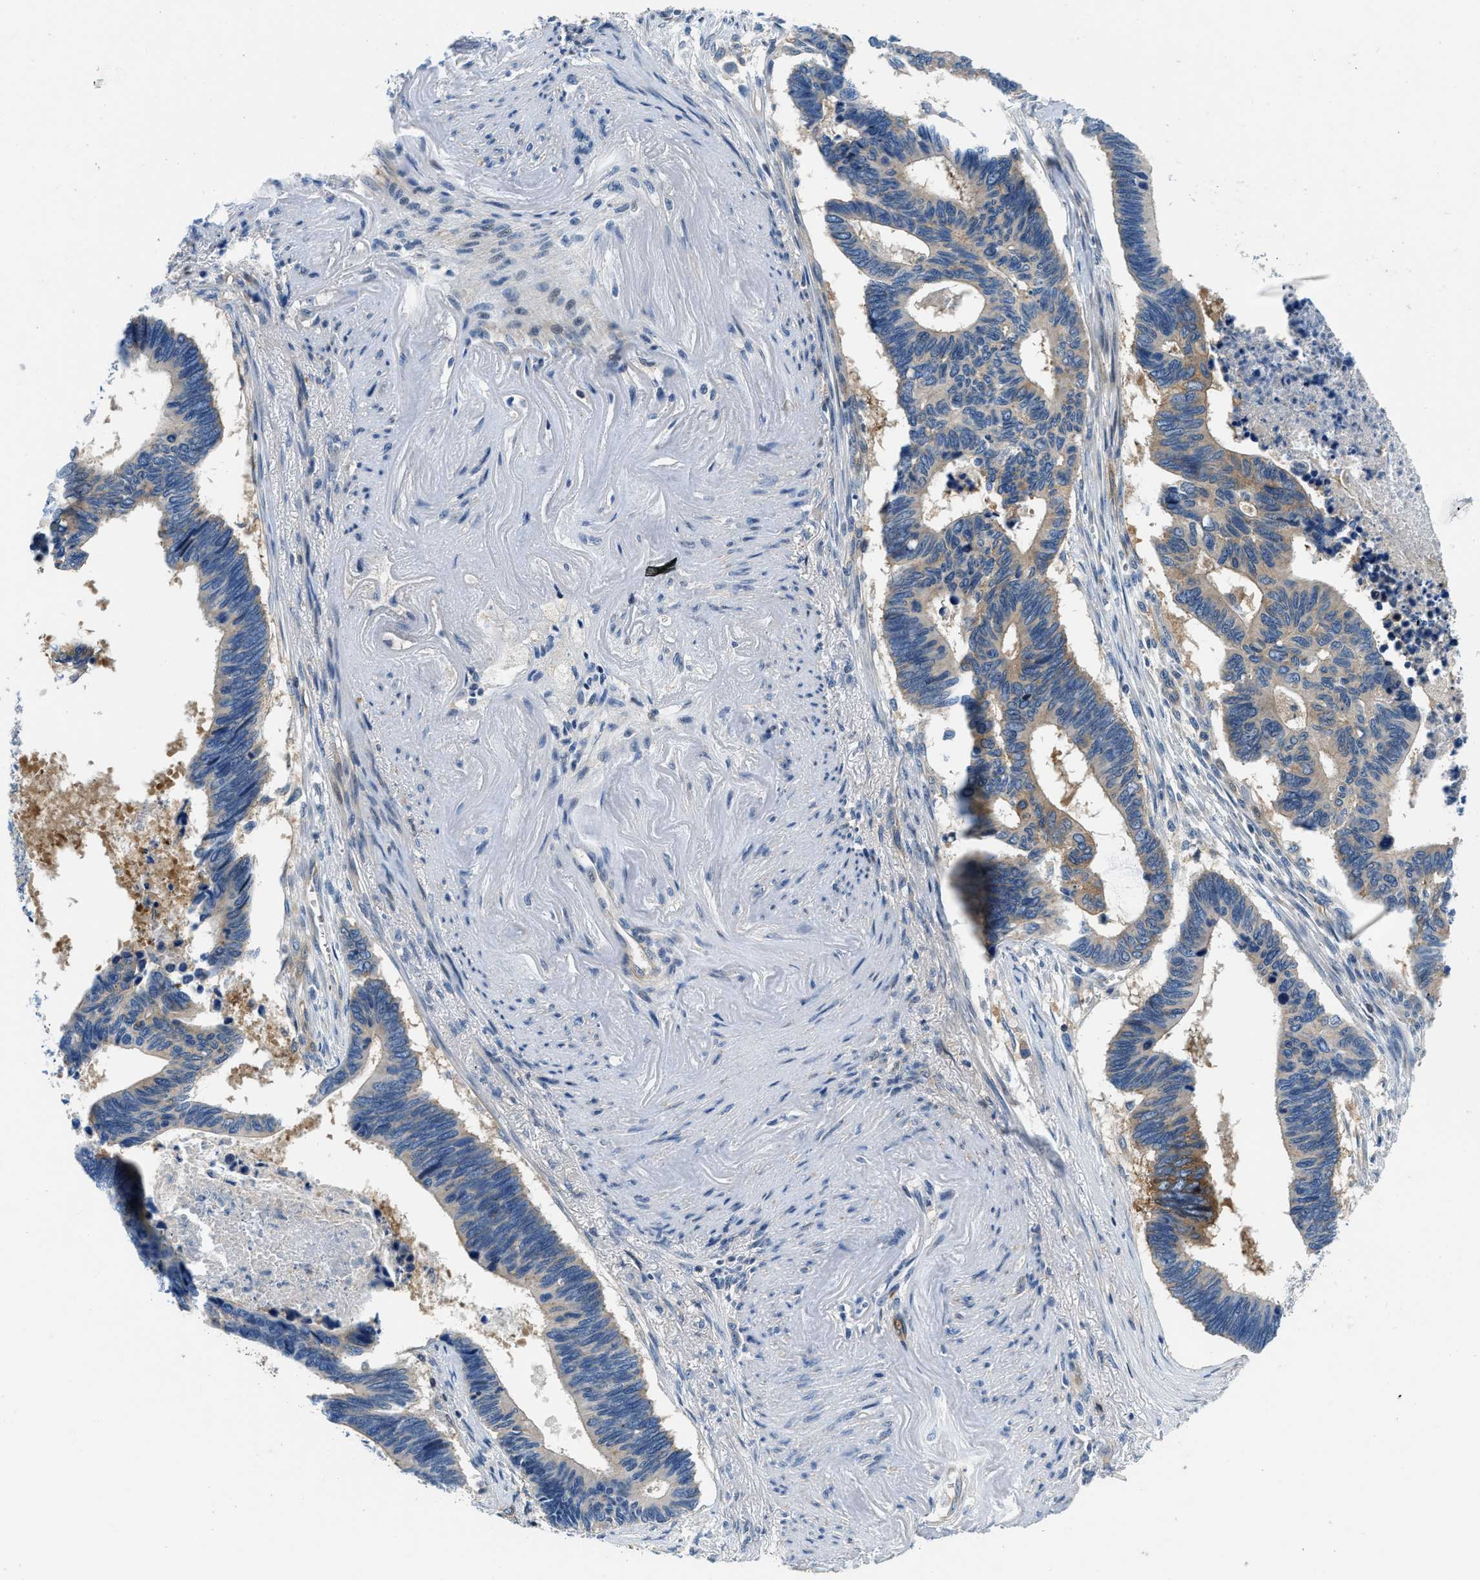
{"staining": {"intensity": "weak", "quantity": "<25%", "location": "cytoplasmic/membranous"}, "tissue": "pancreatic cancer", "cell_type": "Tumor cells", "image_type": "cancer", "snomed": [{"axis": "morphology", "description": "Adenocarcinoma, NOS"}, {"axis": "topography", "description": "Pancreas"}], "caption": "An immunohistochemistry (IHC) histopathology image of pancreatic cancer is shown. There is no staining in tumor cells of pancreatic cancer.", "gene": "PFKP", "patient": {"sex": "female", "age": 70}}